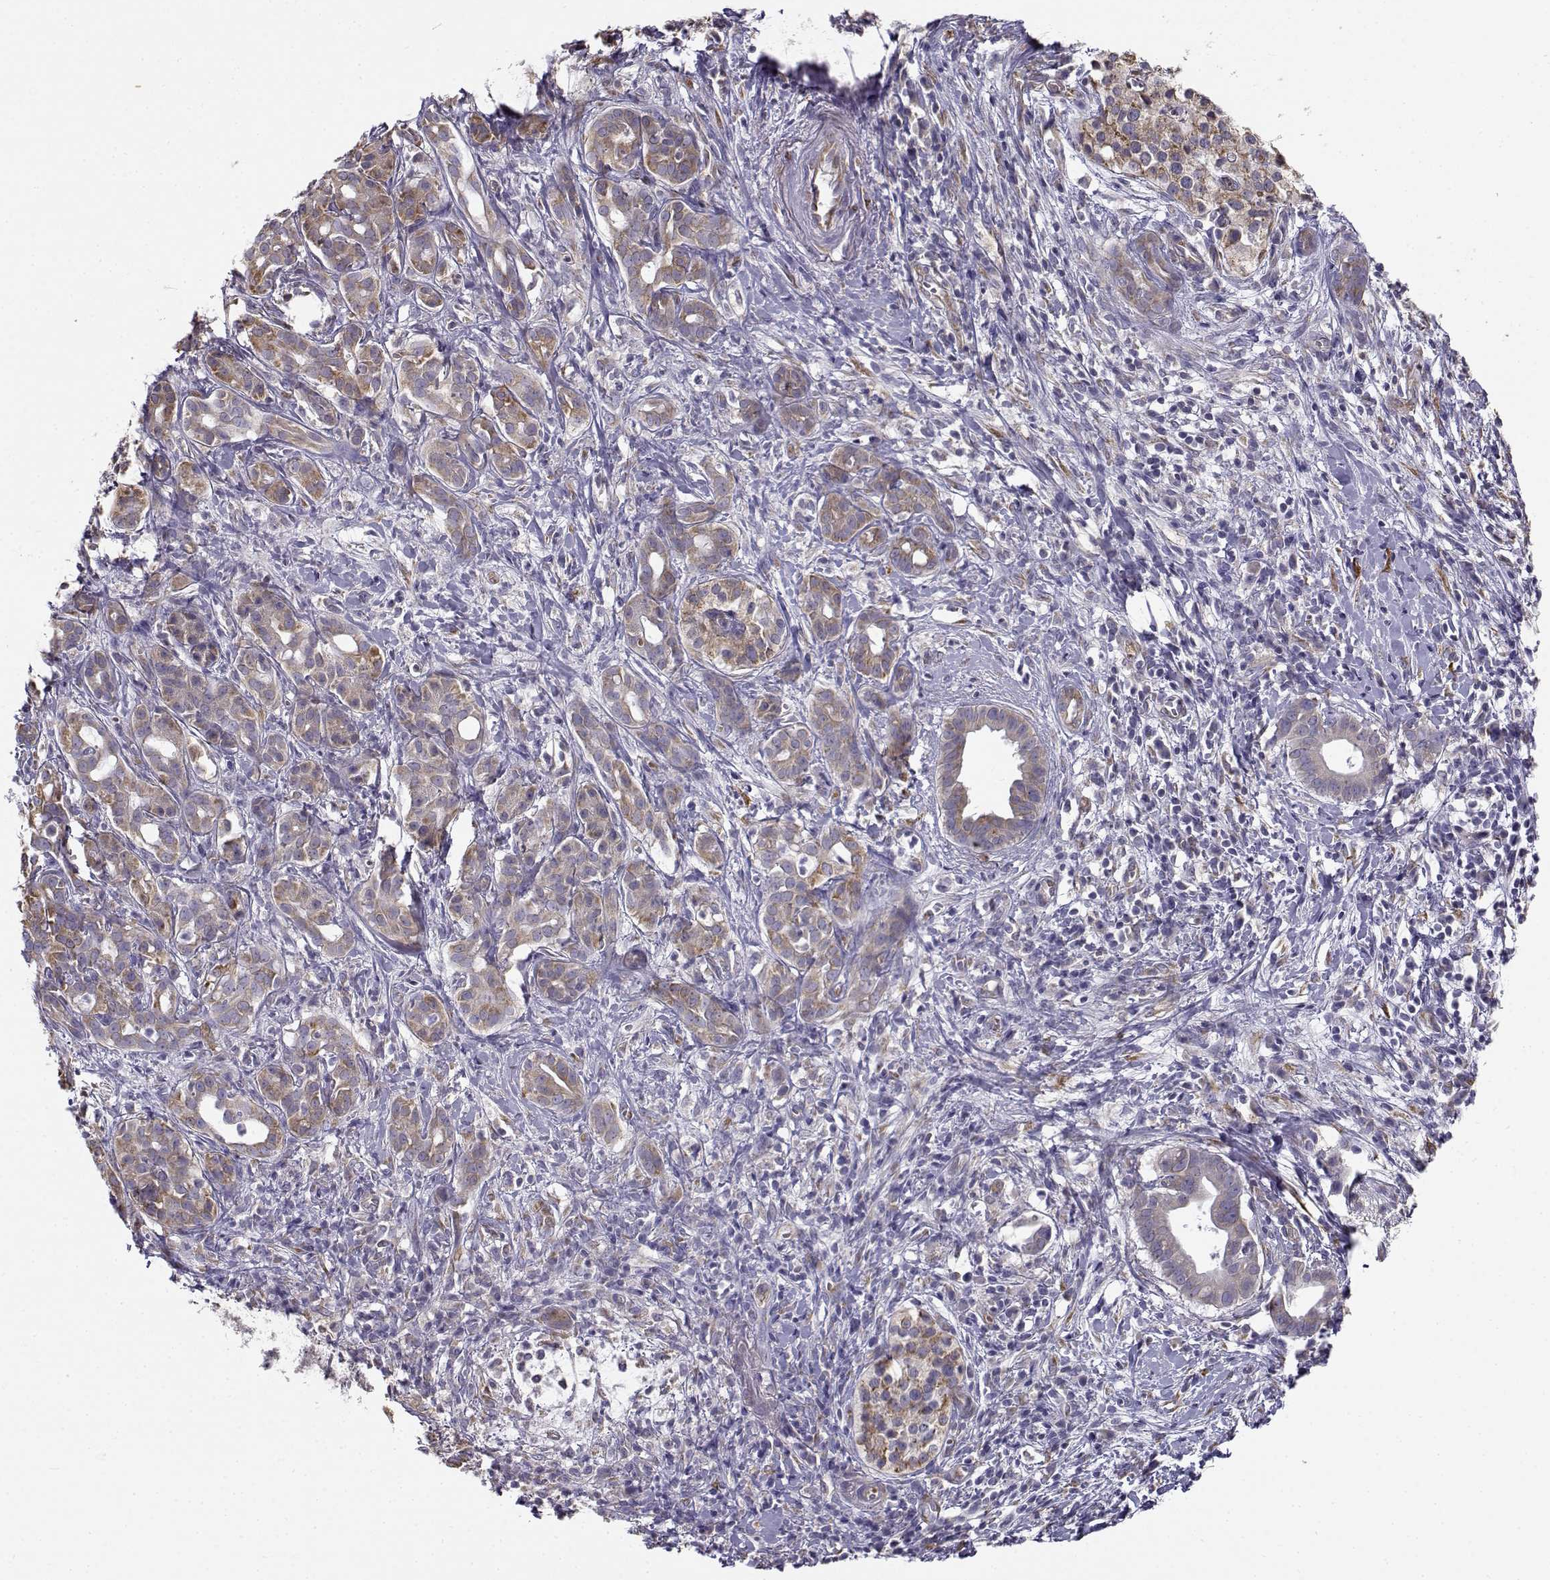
{"staining": {"intensity": "moderate", "quantity": "25%-75%", "location": "cytoplasmic/membranous"}, "tissue": "pancreatic cancer", "cell_type": "Tumor cells", "image_type": "cancer", "snomed": [{"axis": "morphology", "description": "Adenocarcinoma, NOS"}, {"axis": "topography", "description": "Pancreas"}], "caption": "Immunohistochemistry (IHC) of human pancreatic cancer (adenocarcinoma) demonstrates medium levels of moderate cytoplasmic/membranous expression in approximately 25%-75% of tumor cells. (IHC, brightfield microscopy, high magnification).", "gene": "BEND6", "patient": {"sex": "male", "age": 61}}